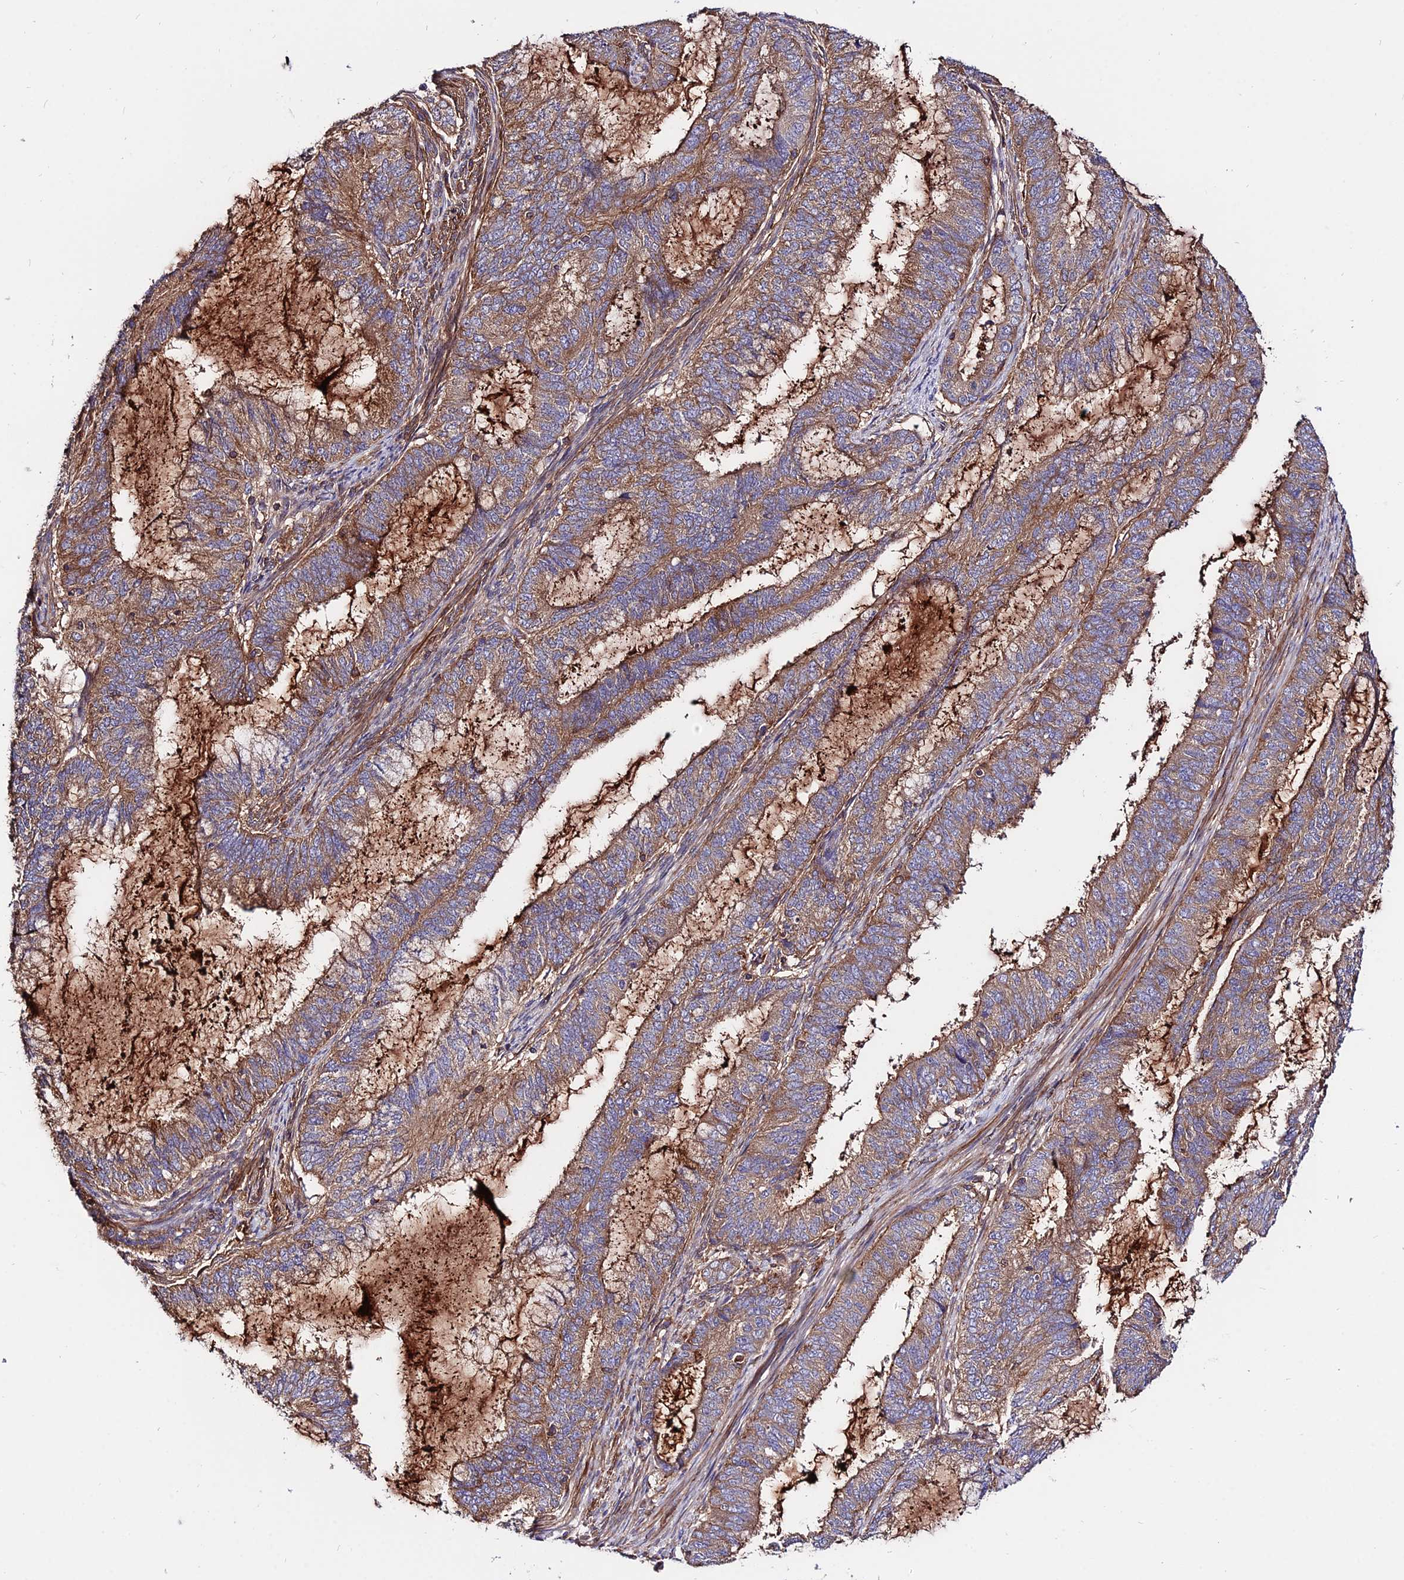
{"staining": {"intensity": "moderate", "quantity": ">75%", "location": "cytoplasmic/membranous"}, "tissue": "endometrial cancer", "cell_type": "Tumor cells", "image_type": "cancer", "snomed": [{"axis": "morphology", "description": "Adenocarcinoma, NOS"}, {"axis": "topography", "description": "Endometrium"}], "caption": "Immunohistochemical staining of endometrial adenocarcinoma displays medium levels of moderate cytoplasmic/membranous protein staining in about >75% of tumor cells.", "gene": "PYM1", "patient": {"sex": "female", "age": 51}}